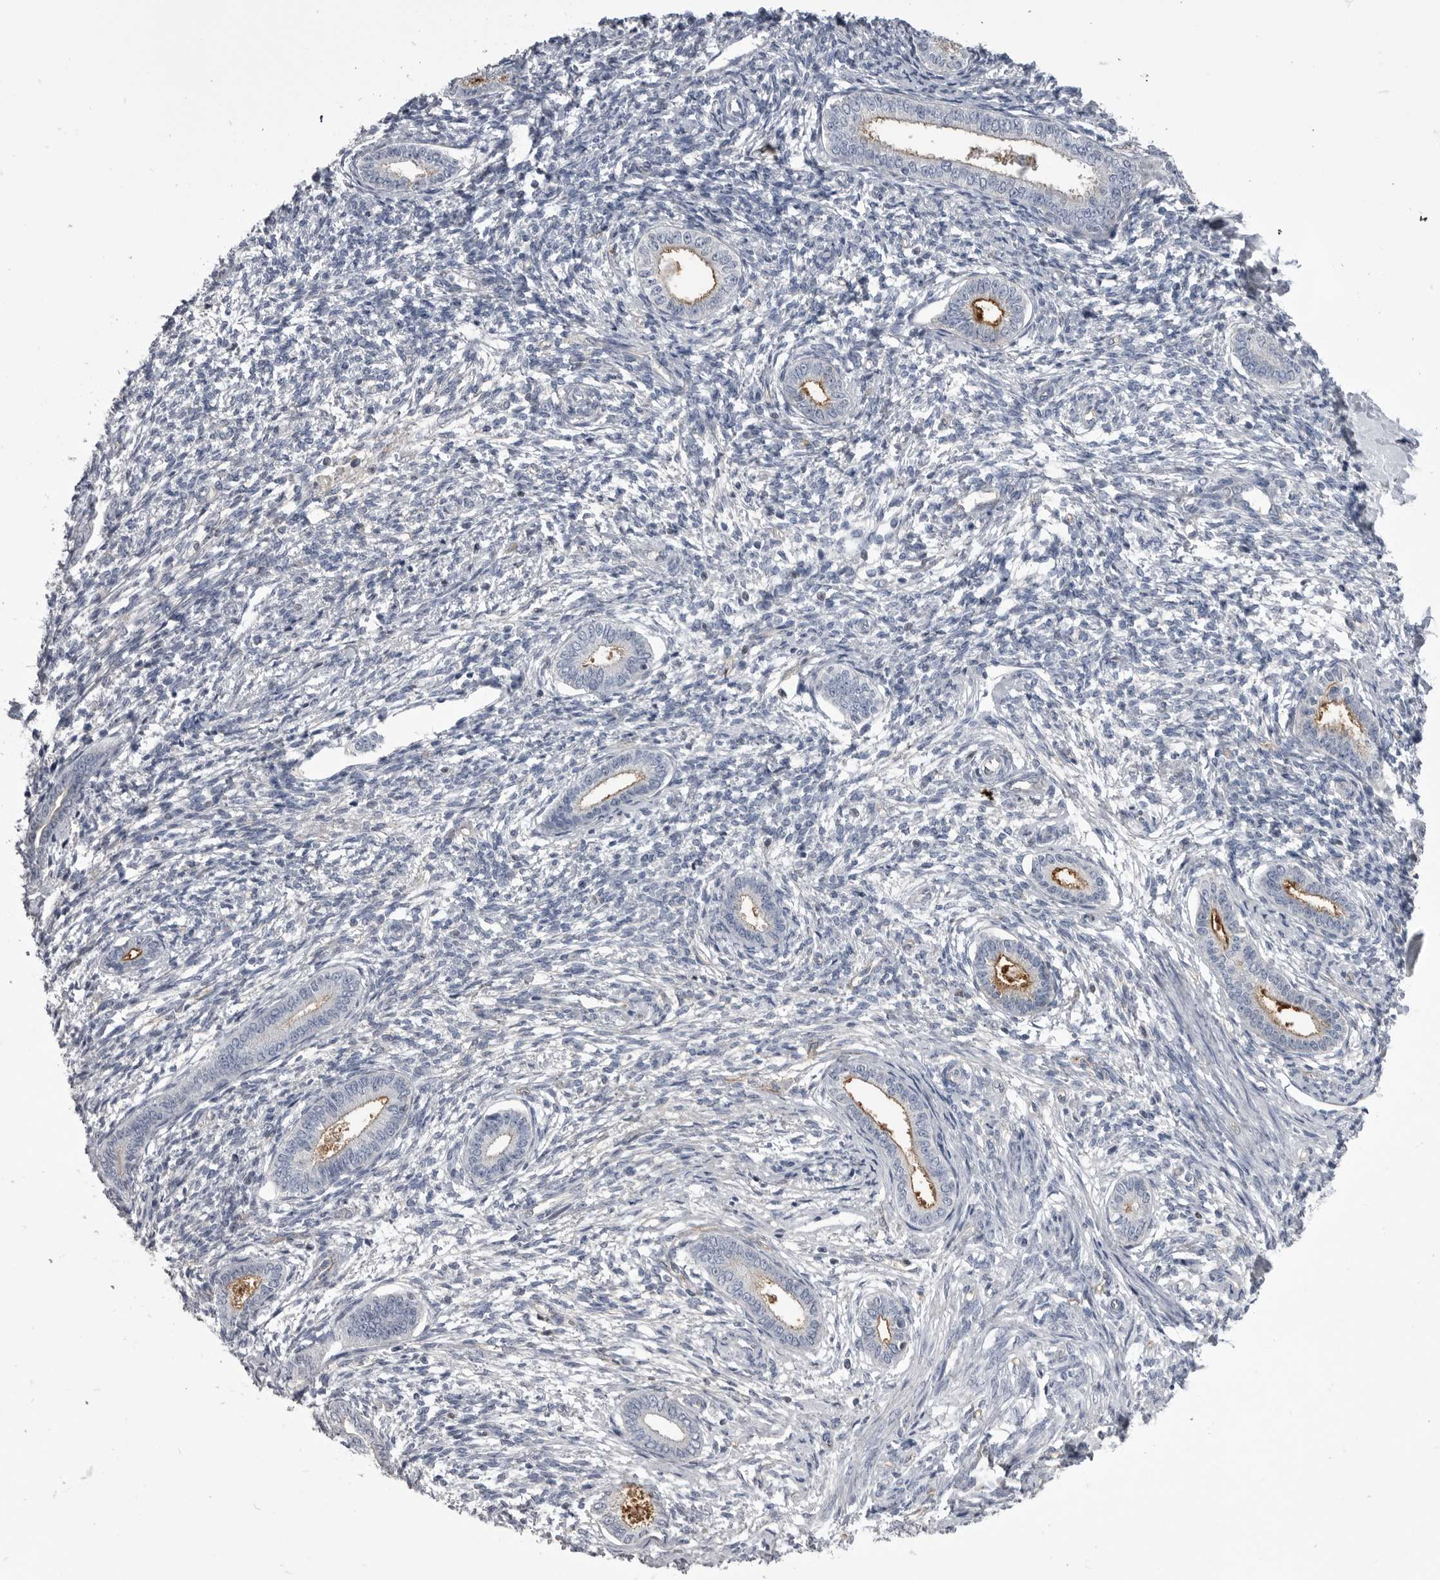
{"staining": {"intensity": "negative", "quantity": "none", "location": "none"}, "tissue": "endometrium", "cell_type": "Cells in endometrial stroma", "image_type": "normal", "snomed": [{"axis": "morphology", "description": "Normal tissue, NOS"}, {"axis": "topography", "description": "Endometrium"}], "caption": "DAB immunohistochemical staining of normal endometrium exhibits no significant expression in cells in endometrial stroma. (Brightfield microscopy of DAB immunohistochemistry at high magnification).", "gene": "OPLAH", "patient": {"sex": "female", "age": 56}}